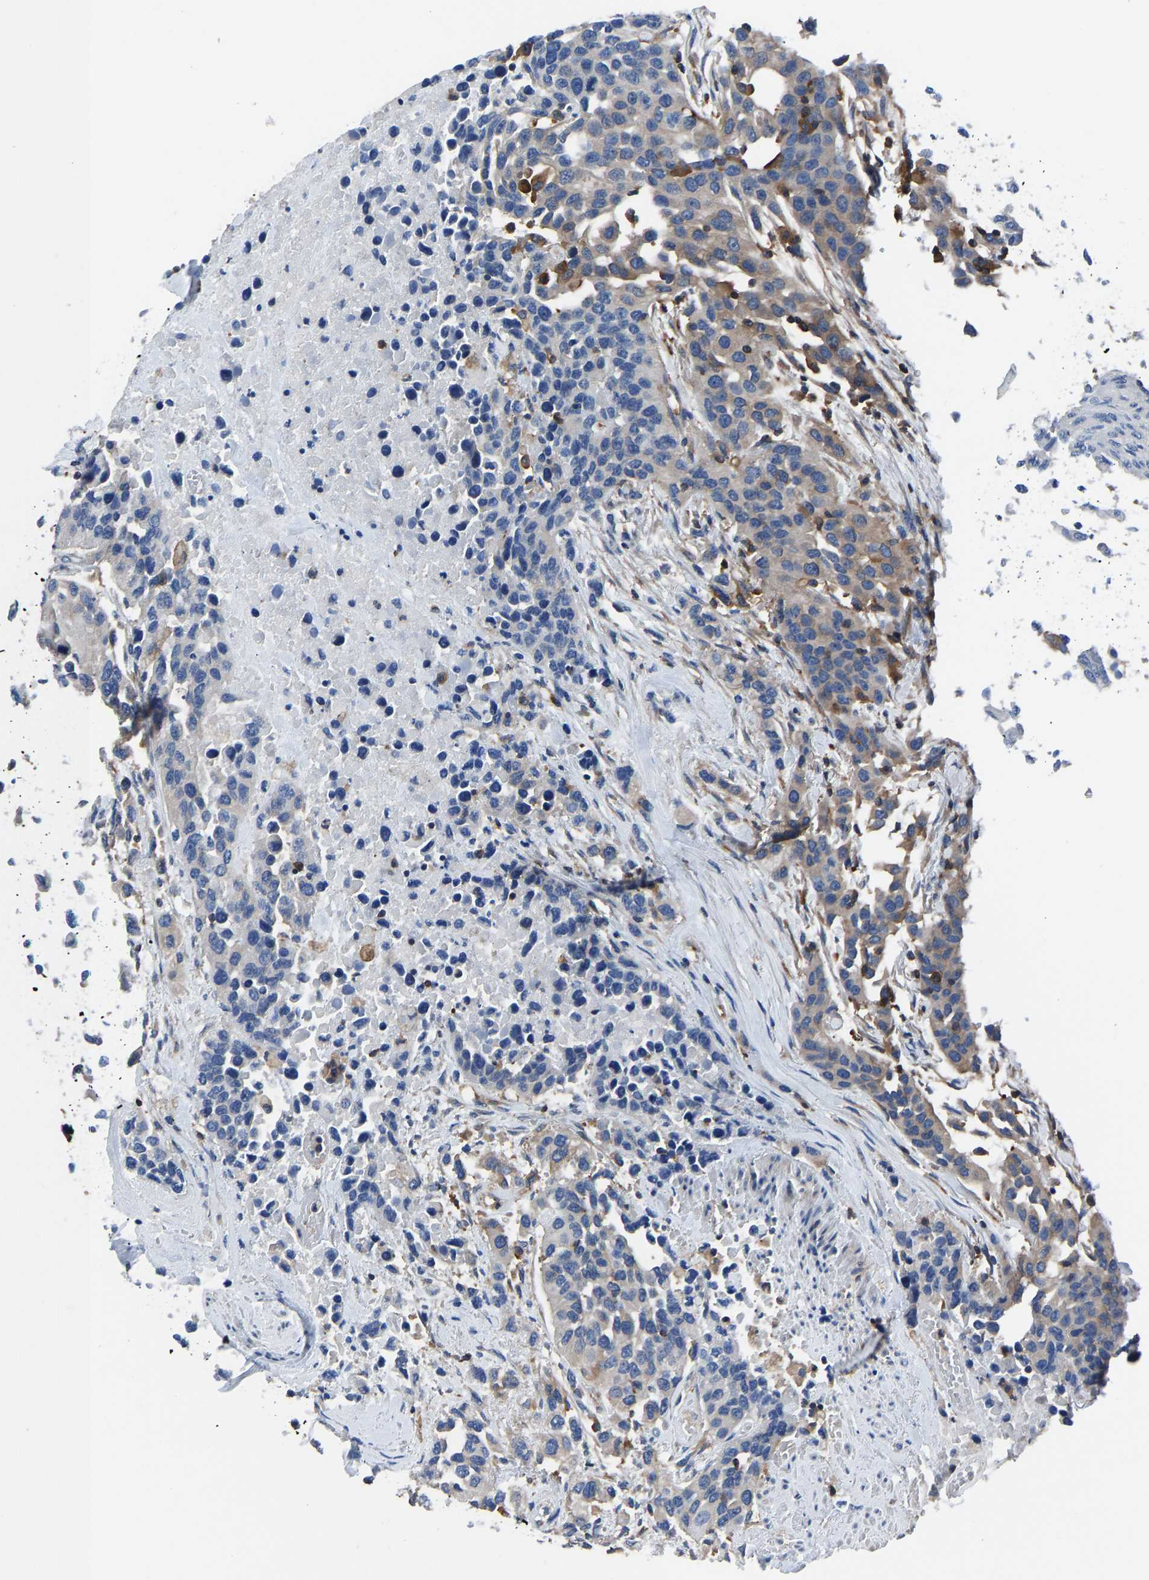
{"staining": {"intensity": "weak", "quantity": ">75%", "location": "cytoplasmic/membranous"}, "tissue": "urothelial cancer", "cell_type": "Tumor cells", "image_type": "cancer", "snomed": [{"axis": "morphology", "description": "Urothelial carcinoma, High grade"}, {"axis": "topography", "description": "Urinary bladder"}], "caption": "The photomicrograph reveals staining of urothelial cancer, revealing weak cytoplasmic/membranous protein staining (brown color) within tumor cells.", "gene": "PRKAR1A", "patient": {"sex": "female", "age": 80}}